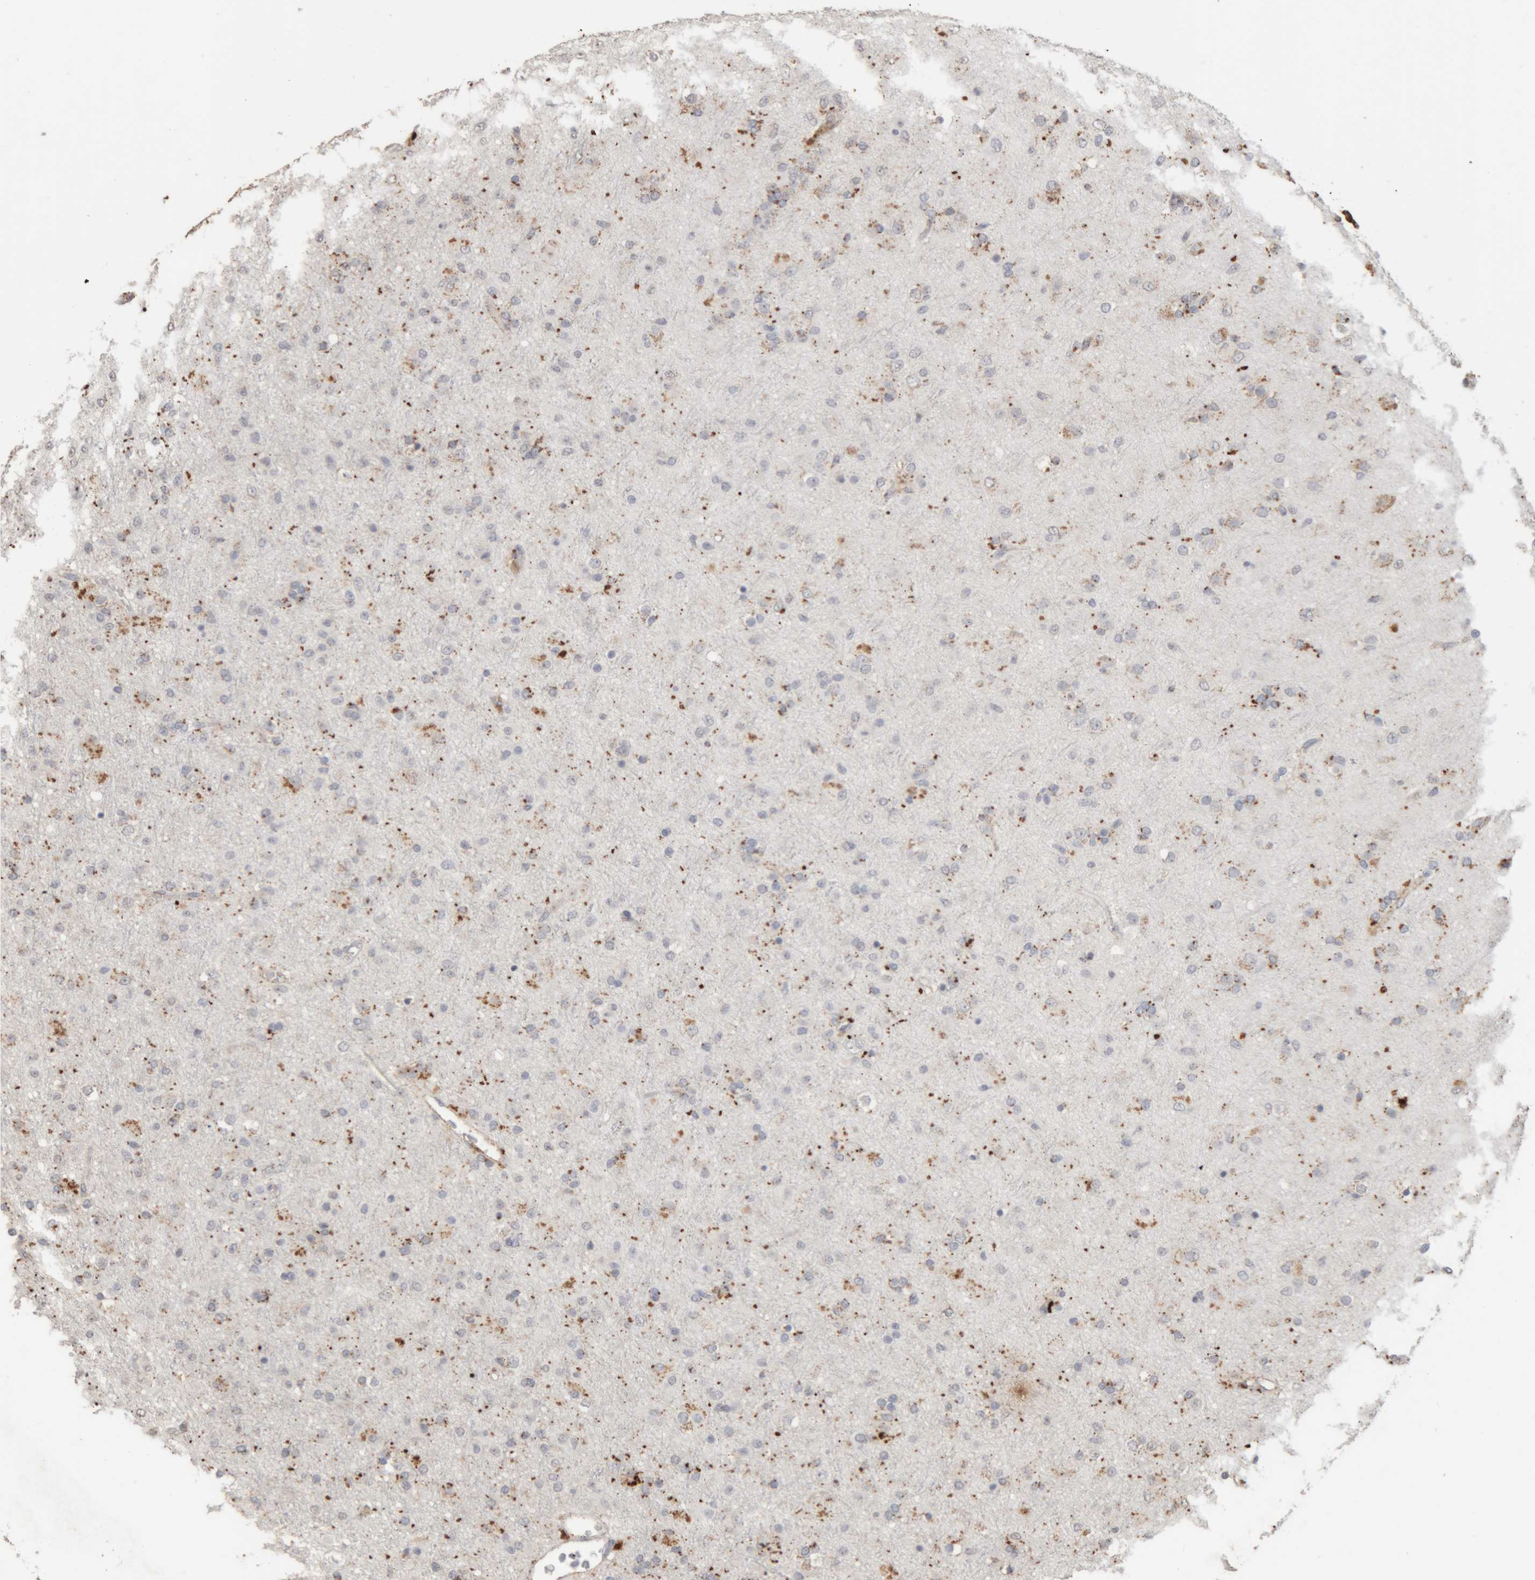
{"staining": {"intensity": "moderate", "quantity": "25%-75%", "location": "cytoplasmic/membranous"}, "tissue": "glioma", "cell_type": "Tumor cells", "image_type": "cancer", "snomed": [{"axis": "morphology", "description": "Glioma, malignant, Low grade"}, {"axis": "topography", "description": "Brain"}], "caption": "Glioma tissue exhibits moderate cytoplasmic/membranous positivity in about 25%-75% of tumor cells The staining was performed using DAB (3,3'-diaminobenzidine) to visualize the protein expression in brown, while the nuclei were stained in blue with hematoxylin (Magnification: 20x).", "gene": "ARSA", "patient": {"sex": "male", "age": 65}}